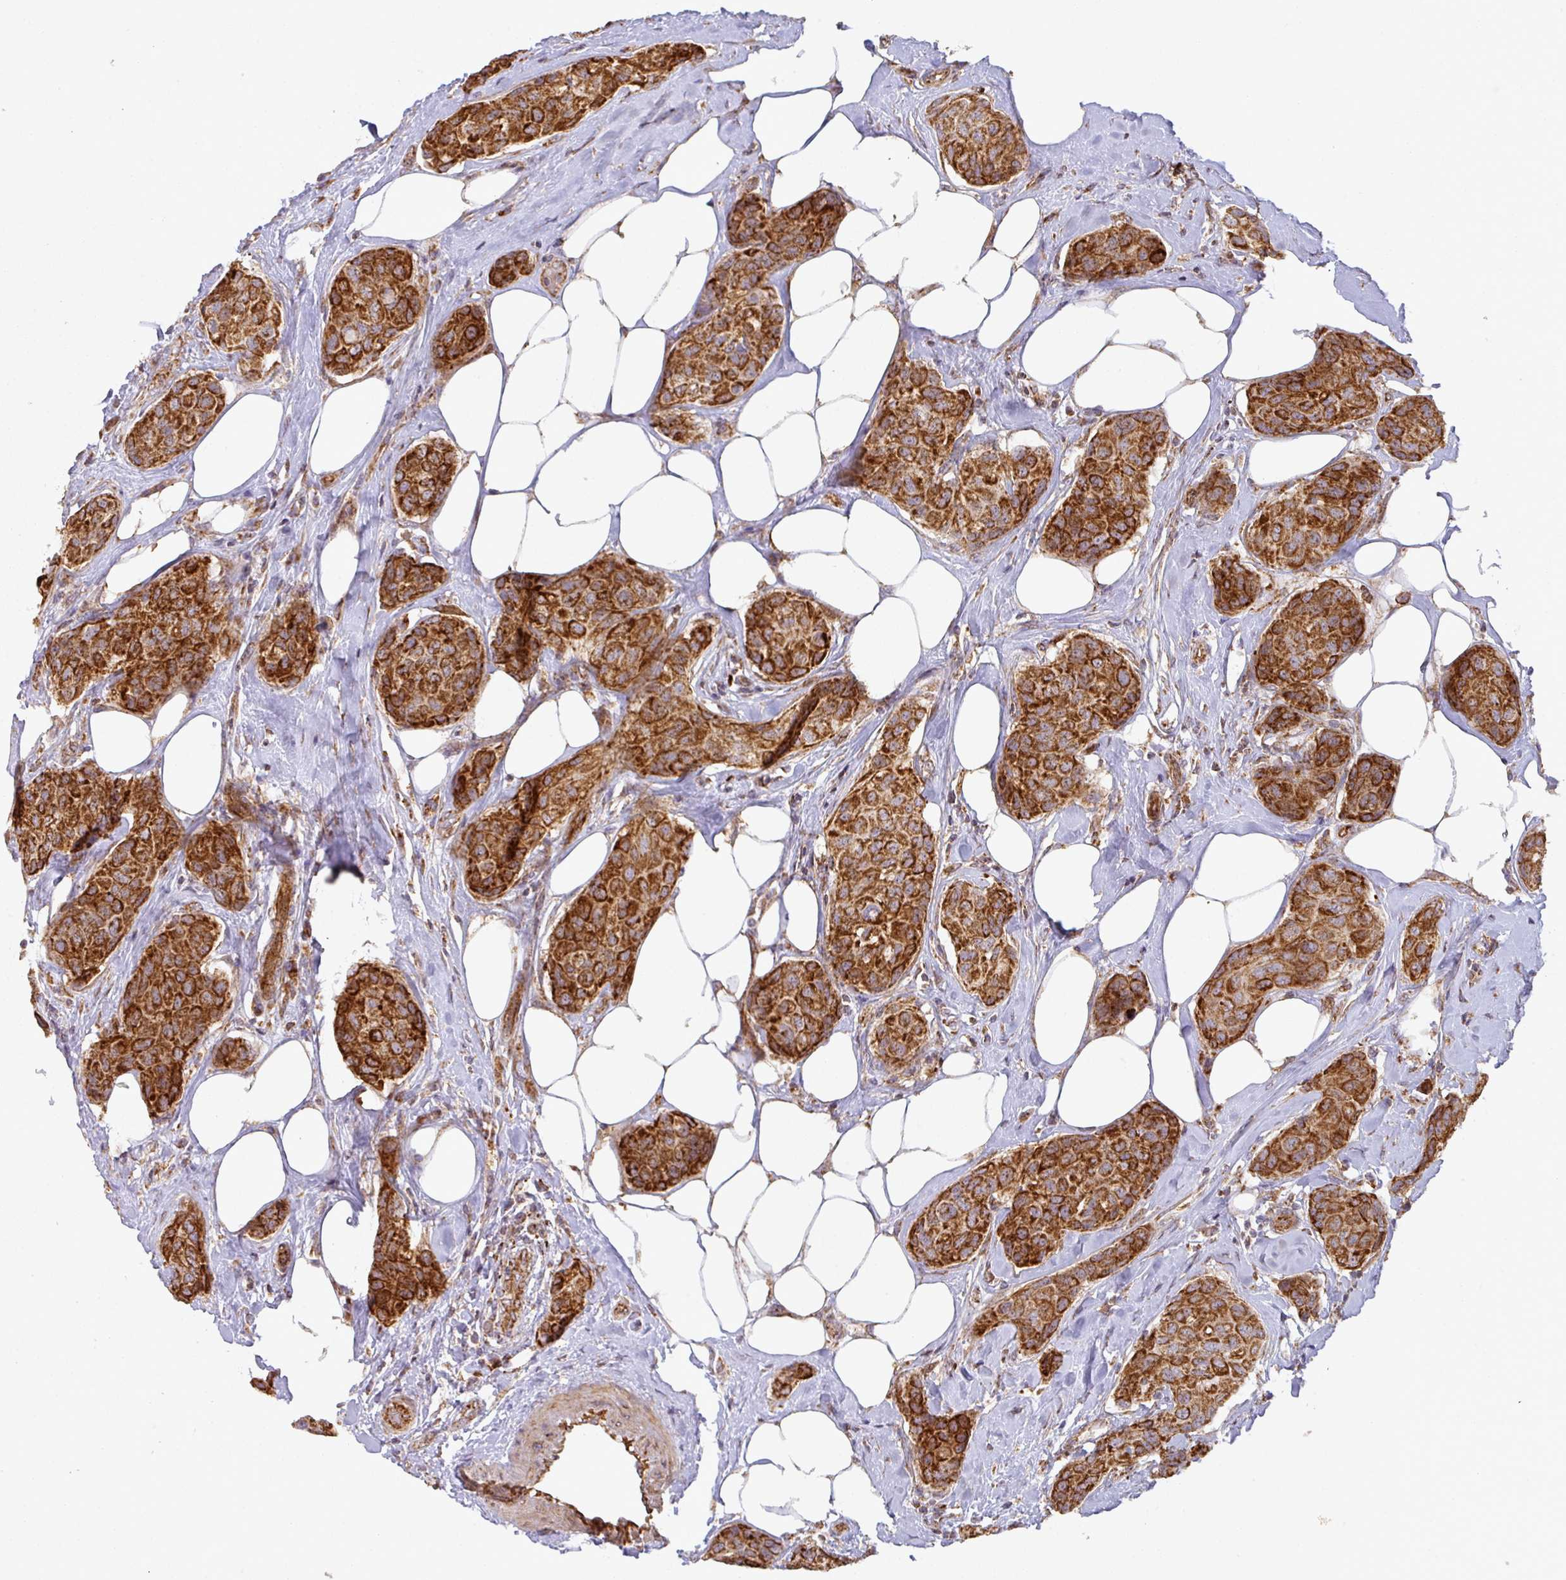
{"staining": {"intensity": "strong", "quantity": ">75%", "location": "cytoplasmic/membranous"}, "tissue": "breast cancer", "cell_type": "Tumor cells", "image_type": "cancer", "snomed": [{"axis": "morphology", "description": "Duct carcinoma"}, {"axis": "topography", "description": "Breast"}, {"axis": "topography", "description": "Lymph node"}], "caption": "Strong cytoplasmic/membranous positivity for a protein is appreciated in approximately >75% of tumor cells of breast invasive ductal carcinoma using immunohistochemistry (IHC).", "gene": "GPD2", "patient": {"sex": "female", "age": 80}}